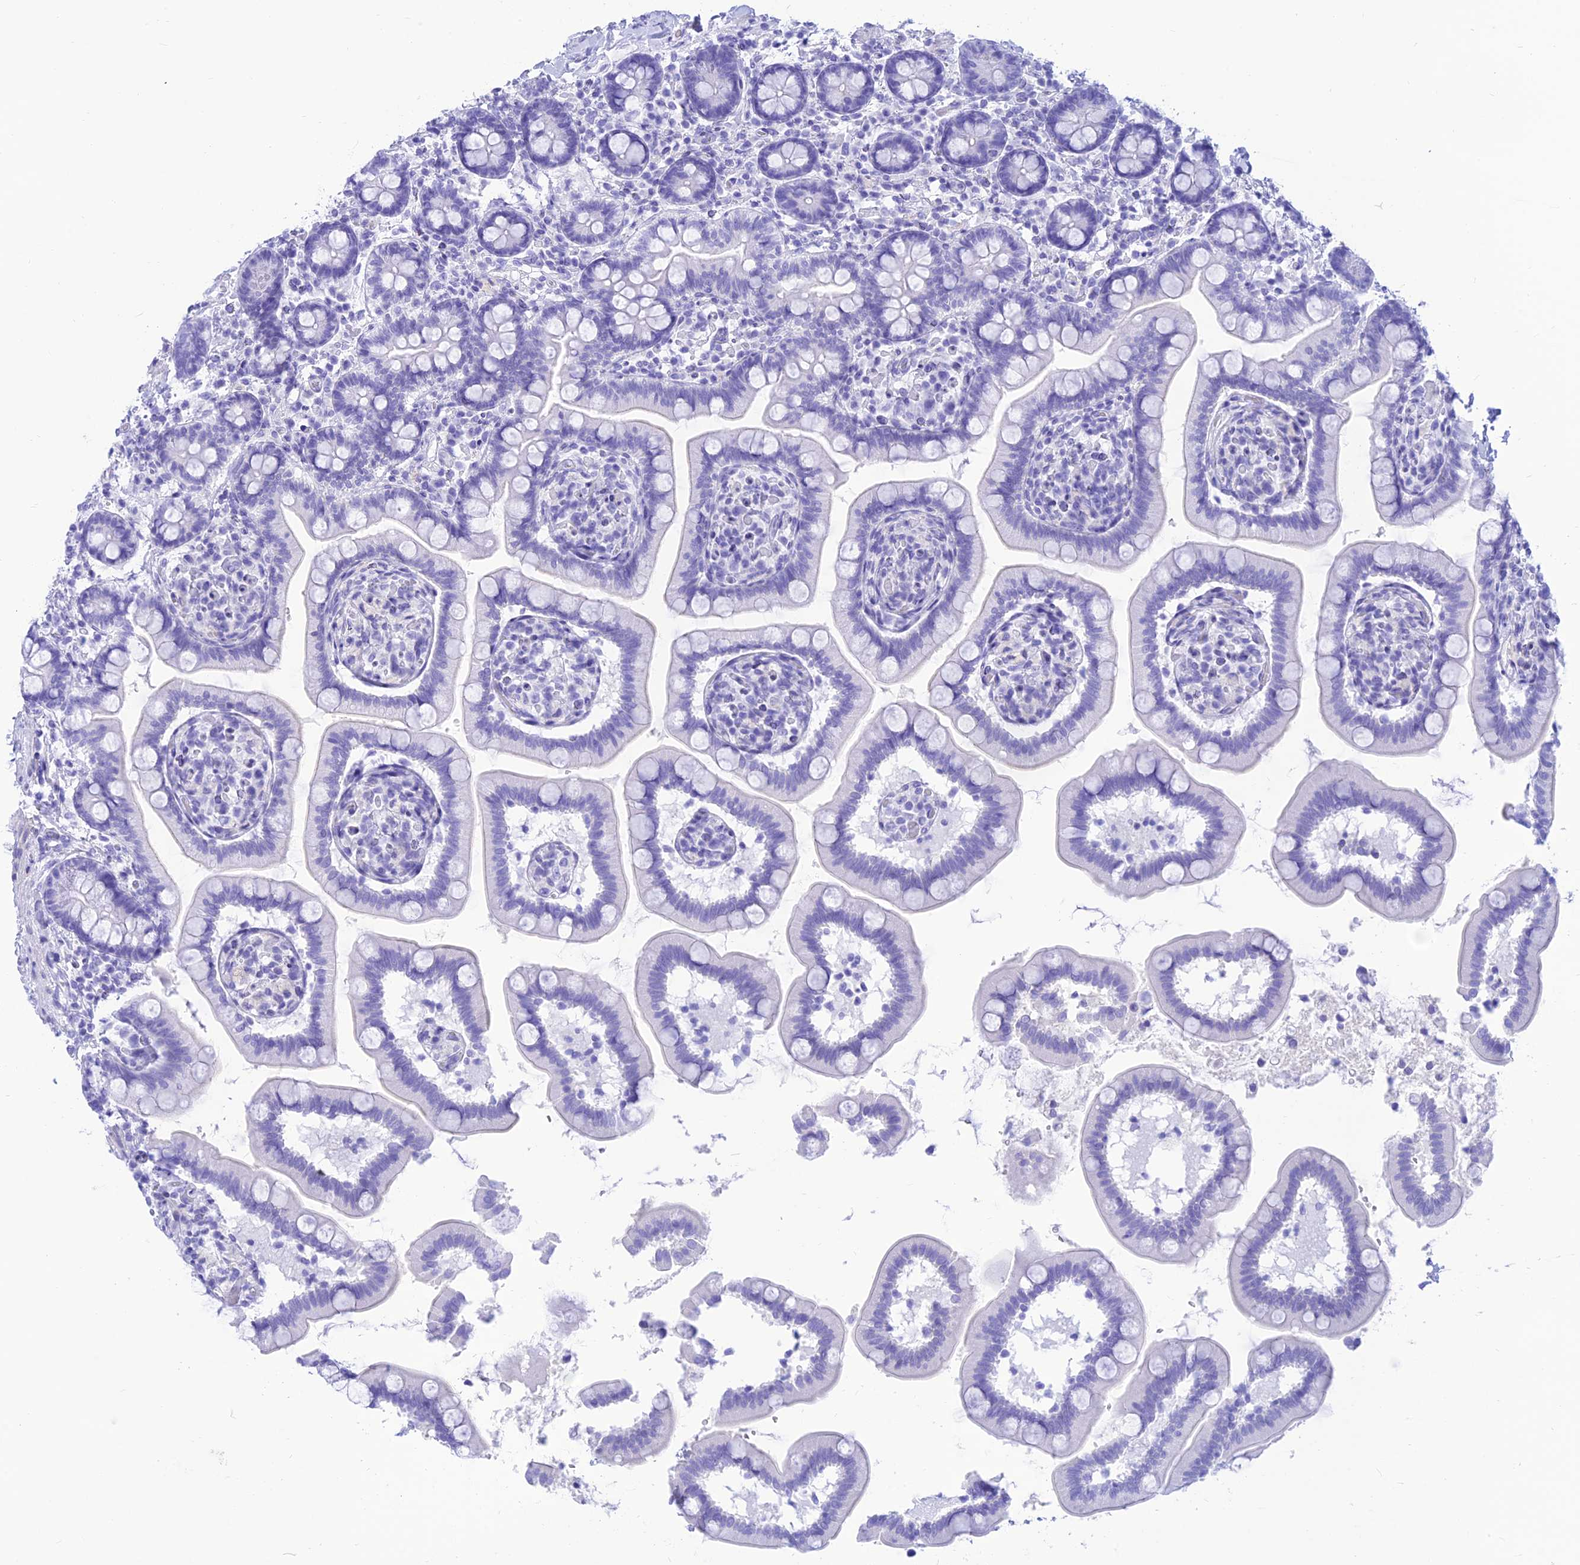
{"staining": {"intensity": "negative", "quantity": "none", "location": "none"}, "tissue": "small intestine", "cell_type": "Glandular cells", "image_type": "normal", "snomed": [{"axis": "morphology", "description": "Normal tissue, NOS"}, {"axis": "topography", "description": "Small intestine"}], "caption": "Glandular cells are negative for brown protein staining in normal small intestine.", "gene": "PRNP", "patient": {"sex": "female", "age": 64}}